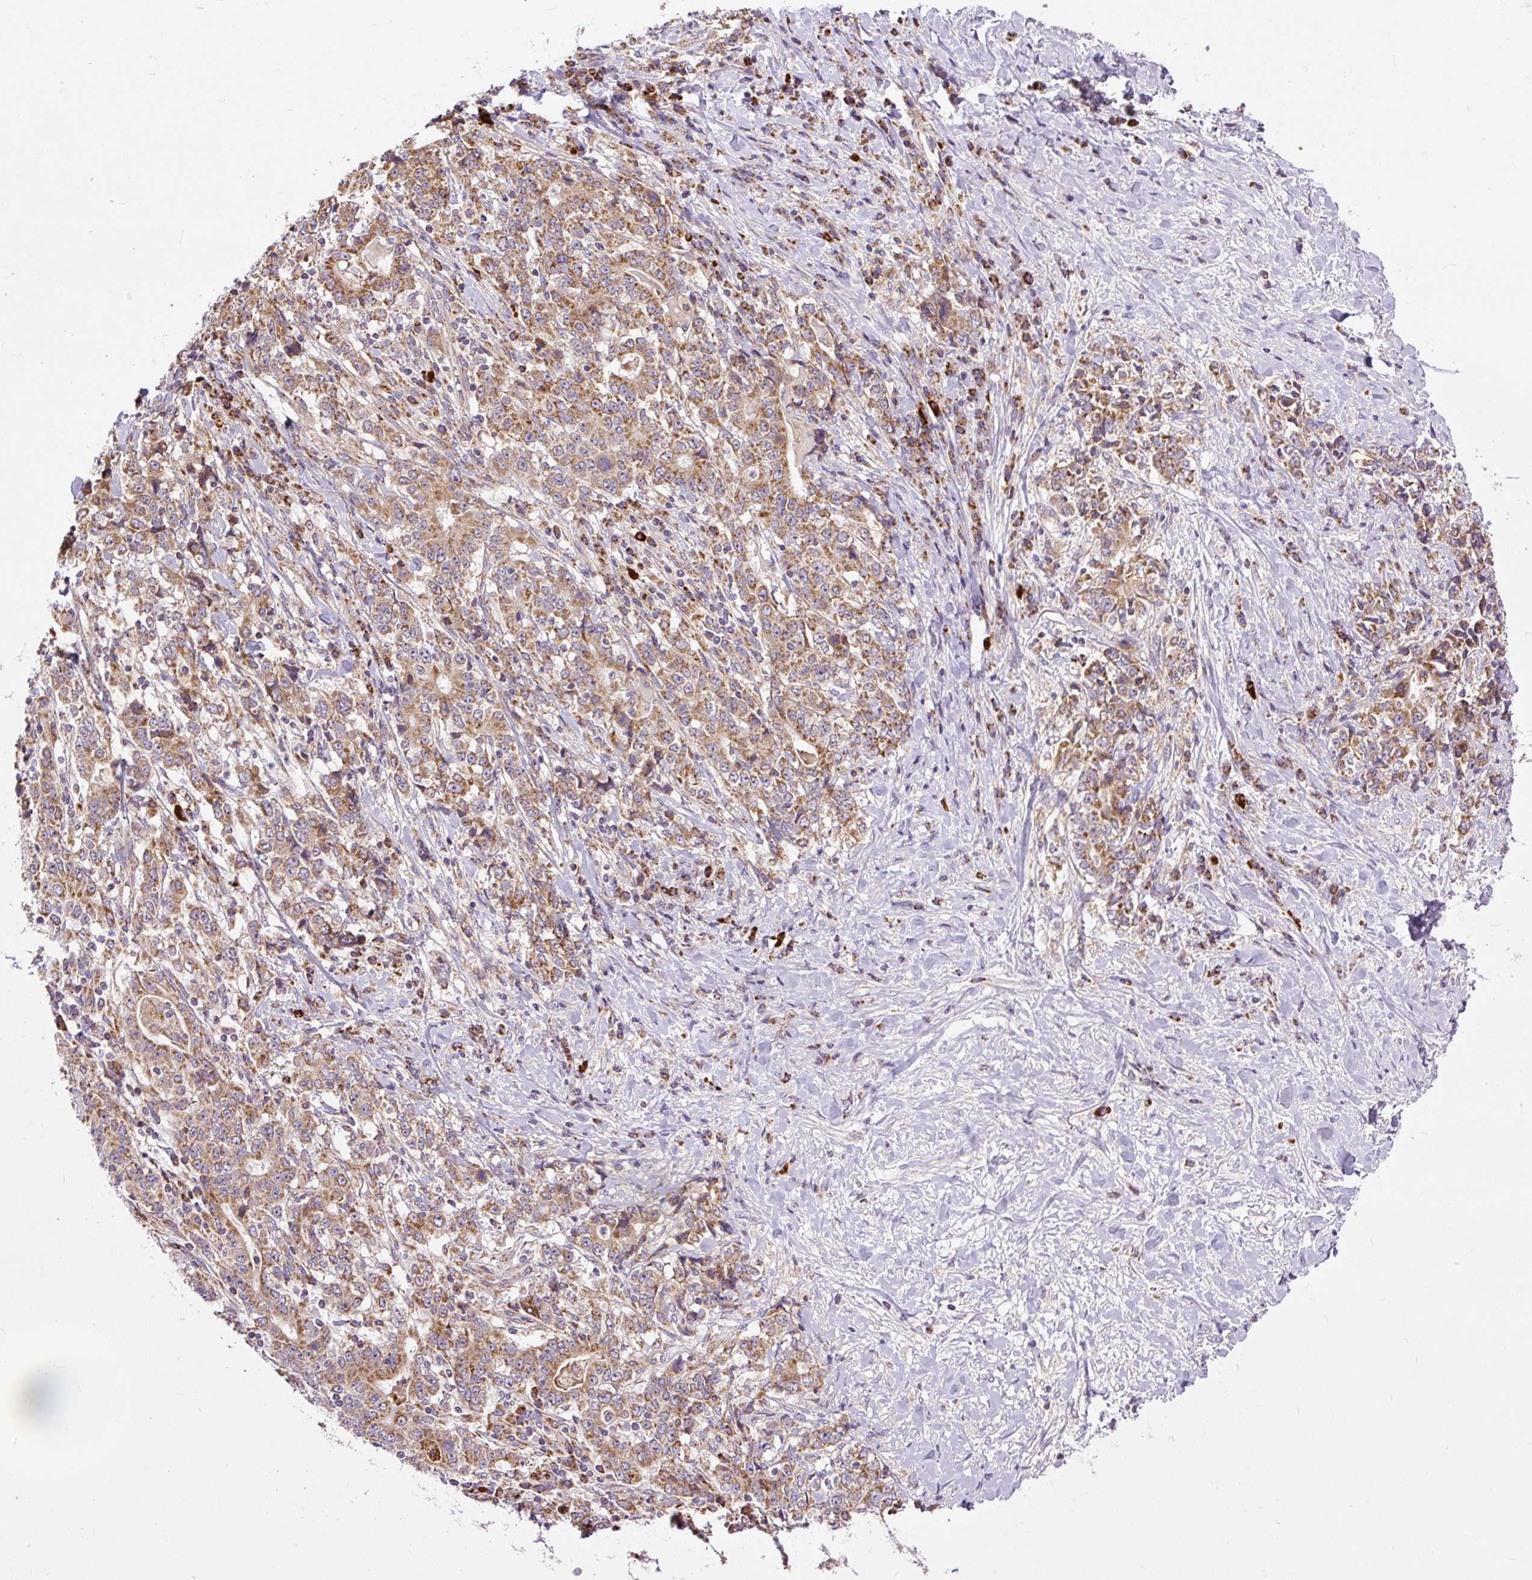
{"staining": {"intensity": "moderate", "quantity": ">75%", "location": "cytoplasmic/membranous"}, "tissue": "stomach cancer", "cell_type": "Tumor cells", "image_type": "cancer", "snomed": [{"axis": "morphology", "description": "Normal tissue, NOS"}, {"axis": "morphology", "description": "Adenocarcinoma, NOS"}, {"axis": "topography", "description": "Stomach, upper"}, {"axis": "topography", "description": "Stomach"}], "caption": "Immunohistochemistry (IHC) histopathology image of neoplastic tissue: stomach cancer (adenocarcinoma) stained using immunohistochemistry demonstrates medium levels of moderate protein expression localized specifically in the cytoplasmic/membranous of tumor cells, appearing as a cytoplasmic/membranous brown color.", "gene": "TM2D3", "patient": {"sex": "male", "age": 59}}